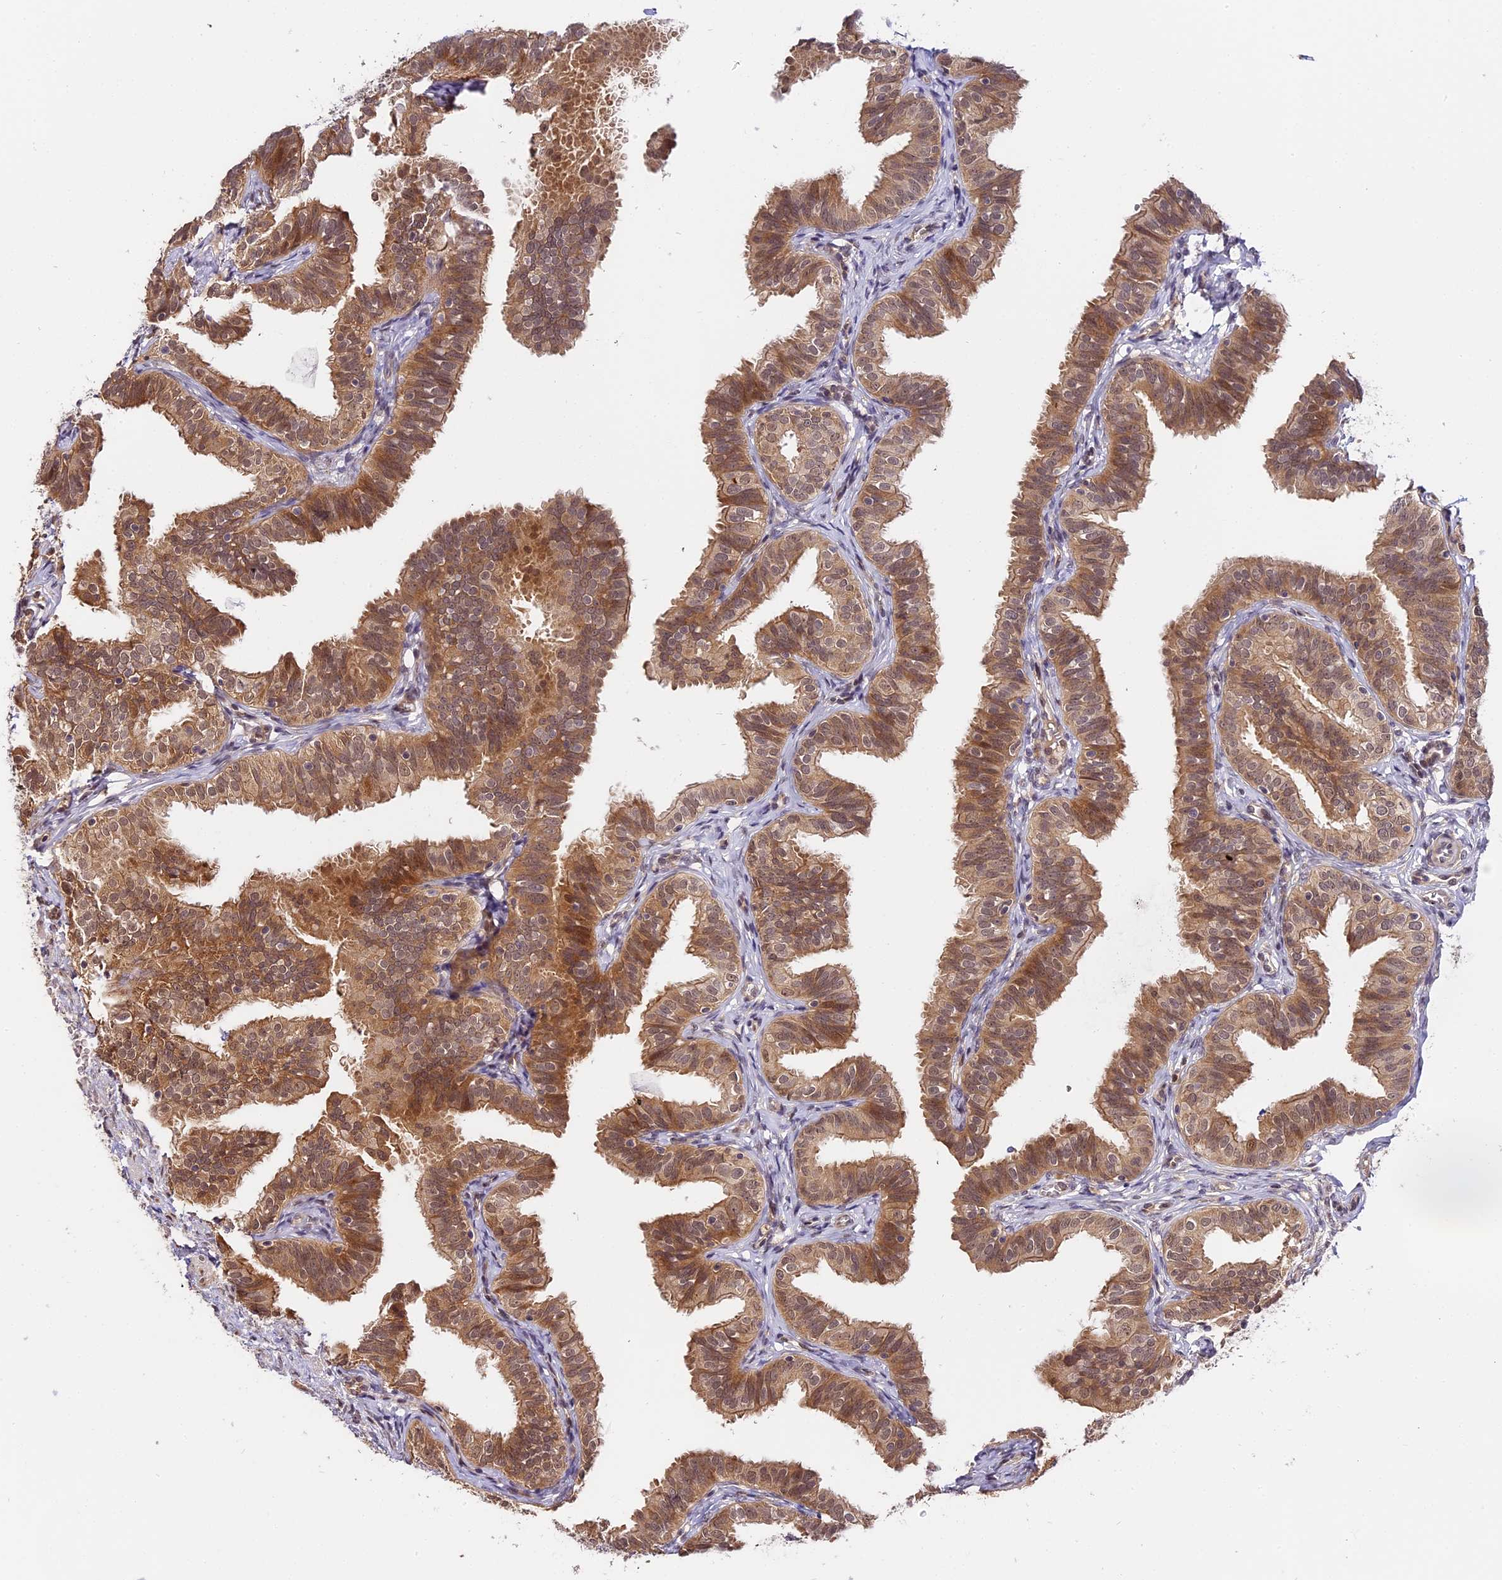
{"staining": {"intensity": "moderate", "quantity": ">75%", "location": "cytoplasmic/membranous"}, "tissue": "fallopian tube", "cell_type": "Glandular cells", "image_type": "normal", "snomed": [{"axis": "morphology", "description": "Normal tissue, NOS"}, {"axis": "topography", "description": "Fallopian tube"}], "caption": "Moderate cytoplasmic/membranous positivity is appreciated in approximately >75% of glandular cells in normal fallopian tube. (DAB (3,3'-diaminobenzidine) = brown stain, brightfield microscopy at high magnification).", "gene": "IMPACT", "patient": {"sex": "female", "age": 35}}